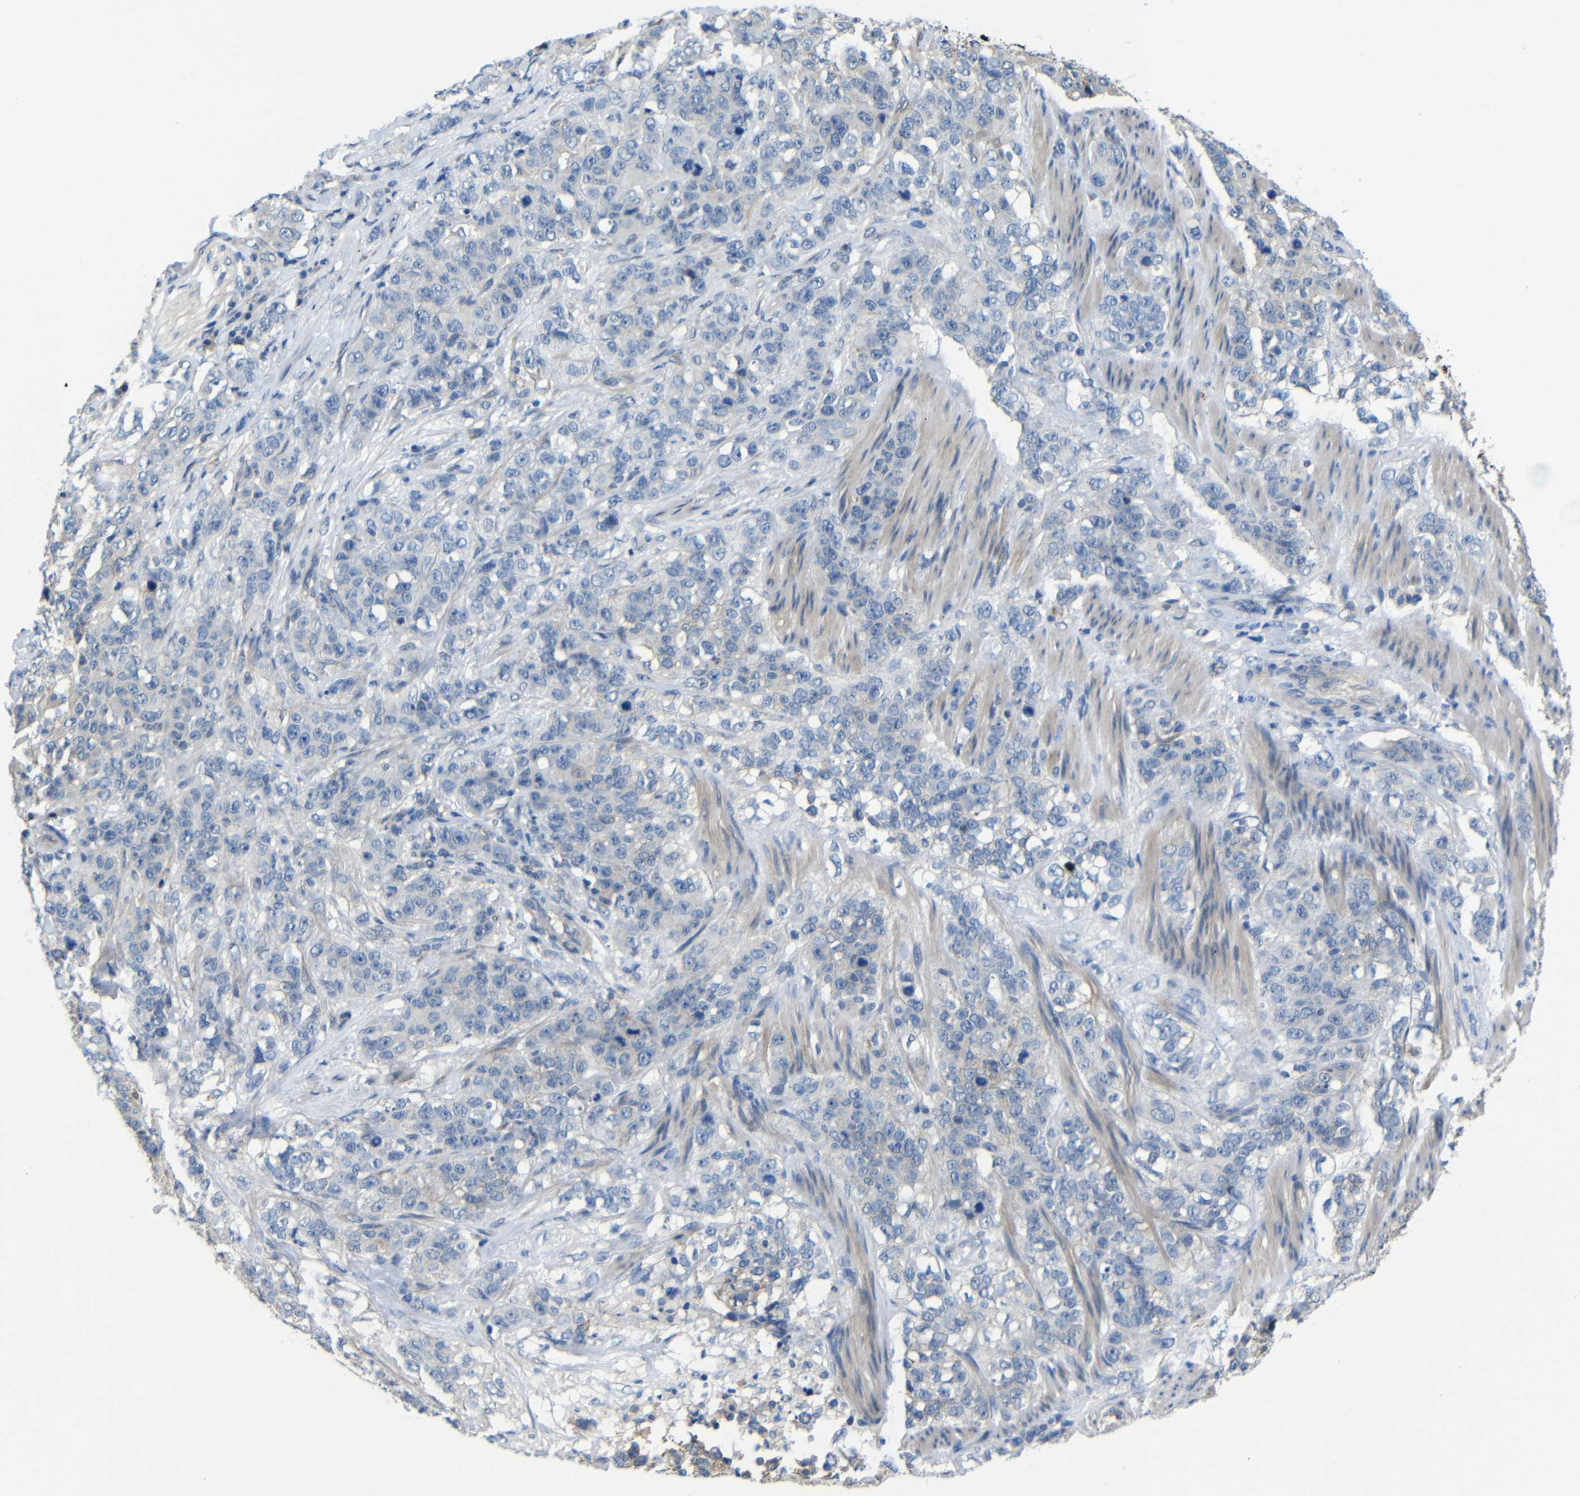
{"staining": {"intensity": "negative", "quantity": "none", "location": "none"}, "tissue": "stomach cancer", "cell_type": "Tumor cells", "image_type": "cancer", "snomed": [{"axis": "morphology", "description": "Adenocarcinoma, NOS"}, {"axis": "topography", "description": "Stomach"}], "caption": "An IHC image of stomach cancer is shown. There is no staining in tumor cells of stomach cancer.", "gene": "ZNF90", "patient": {"sex": "male", "age": 48}}